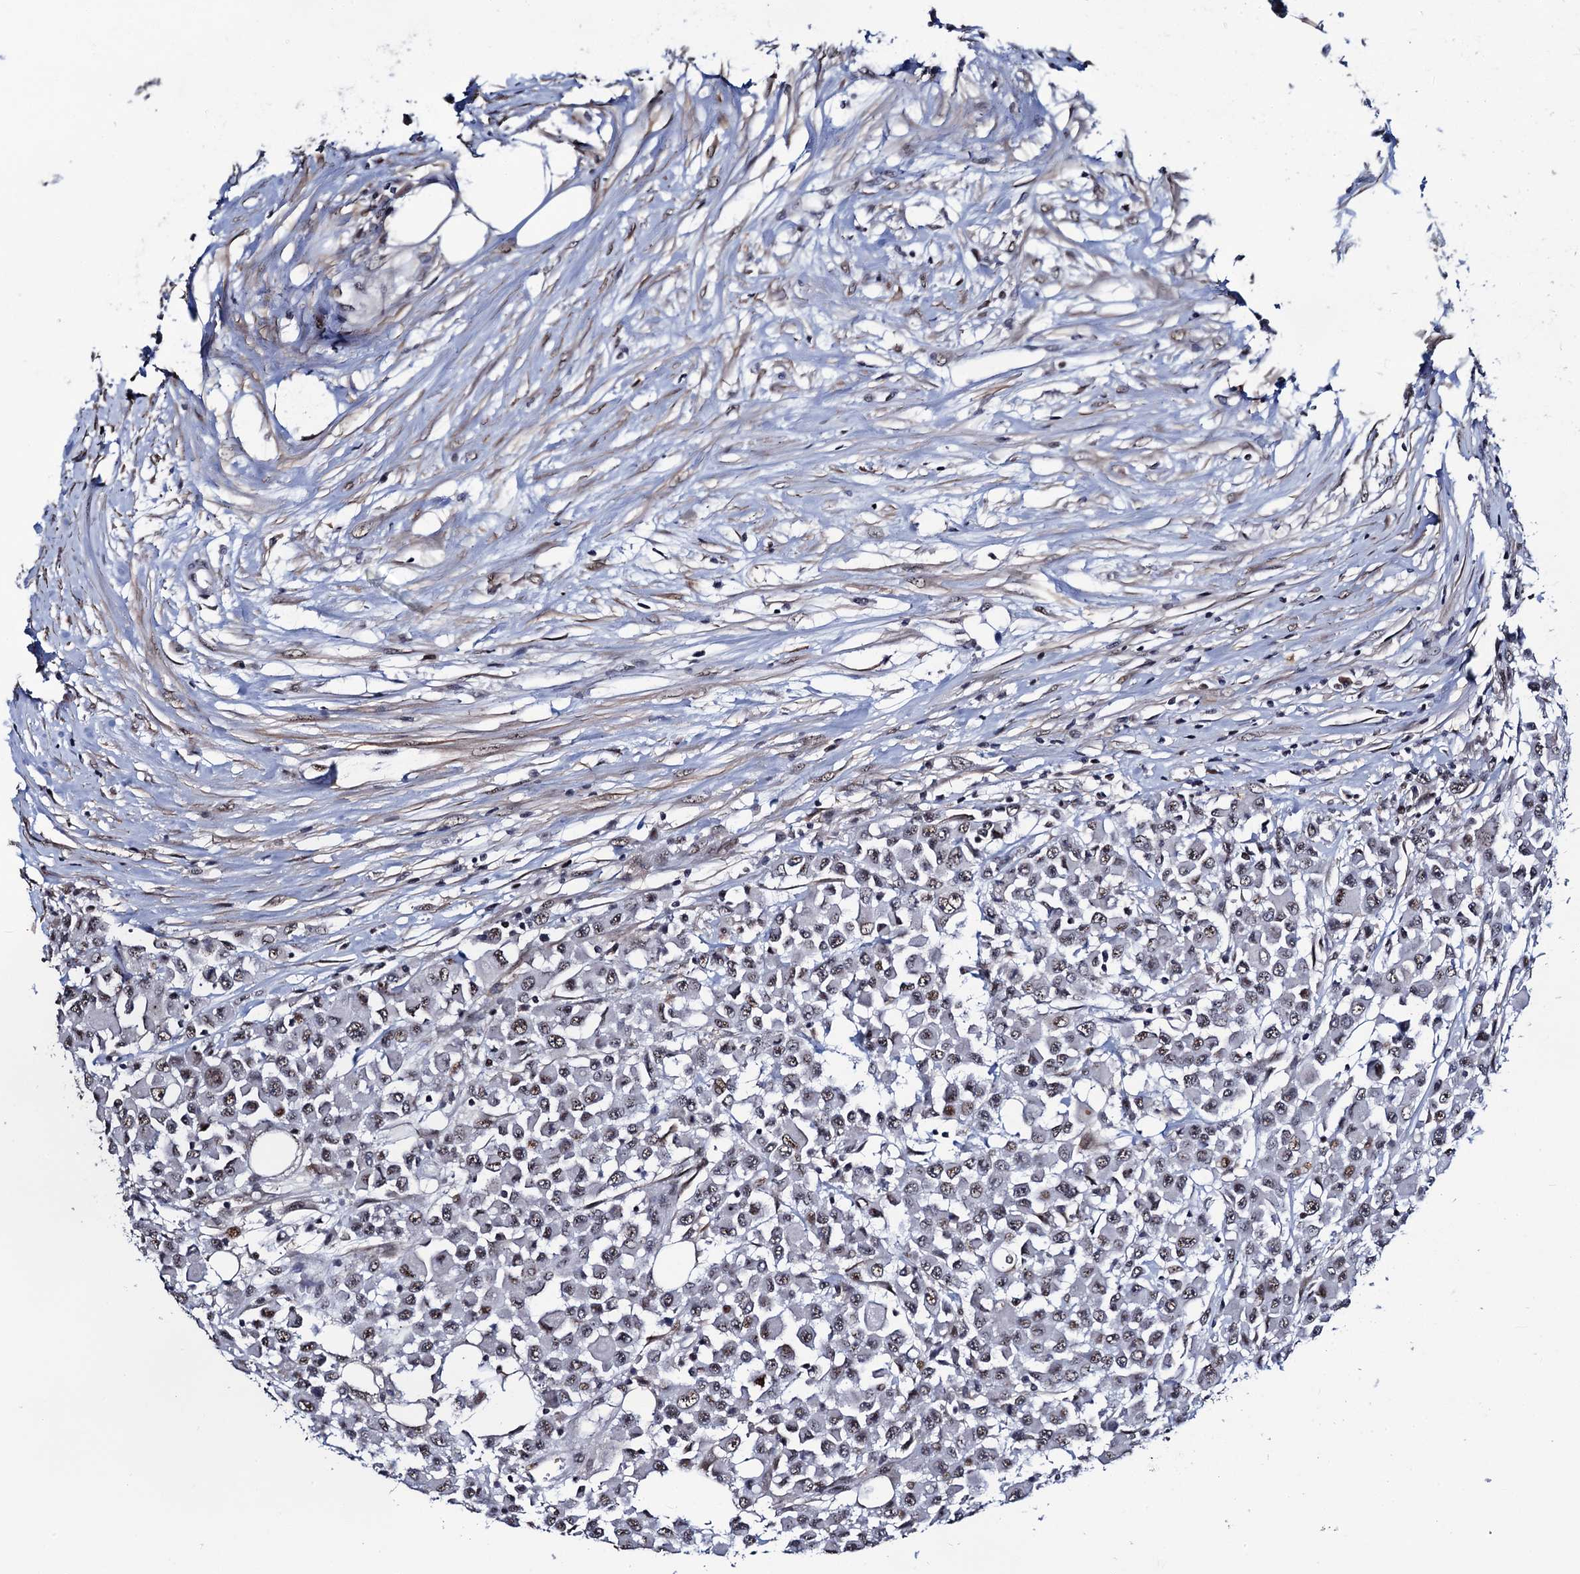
{"staining": {"intensity": "weak", "quantity": ">75%", "location": "nuclear"}, "tissue": "colorectal cancer", "cell_type": "Tumor cells", "image_type": "cancer", "snomed": [{"axis": "morphology", "description": "Adenocarcinoma, NOS"}, {"axis": "topography", "description": "Colon"}], "caption": "This image reveals adenocarcinoma (colorectal) stained with immunohistochemistry (IHC) to label a protein in brown. The nuclear of tumor cells show weak positivity for the protein. Nuclei are counter-stained blue.", "gene": "FAM222A", "patient": {"sex": "male", "age": 51}}